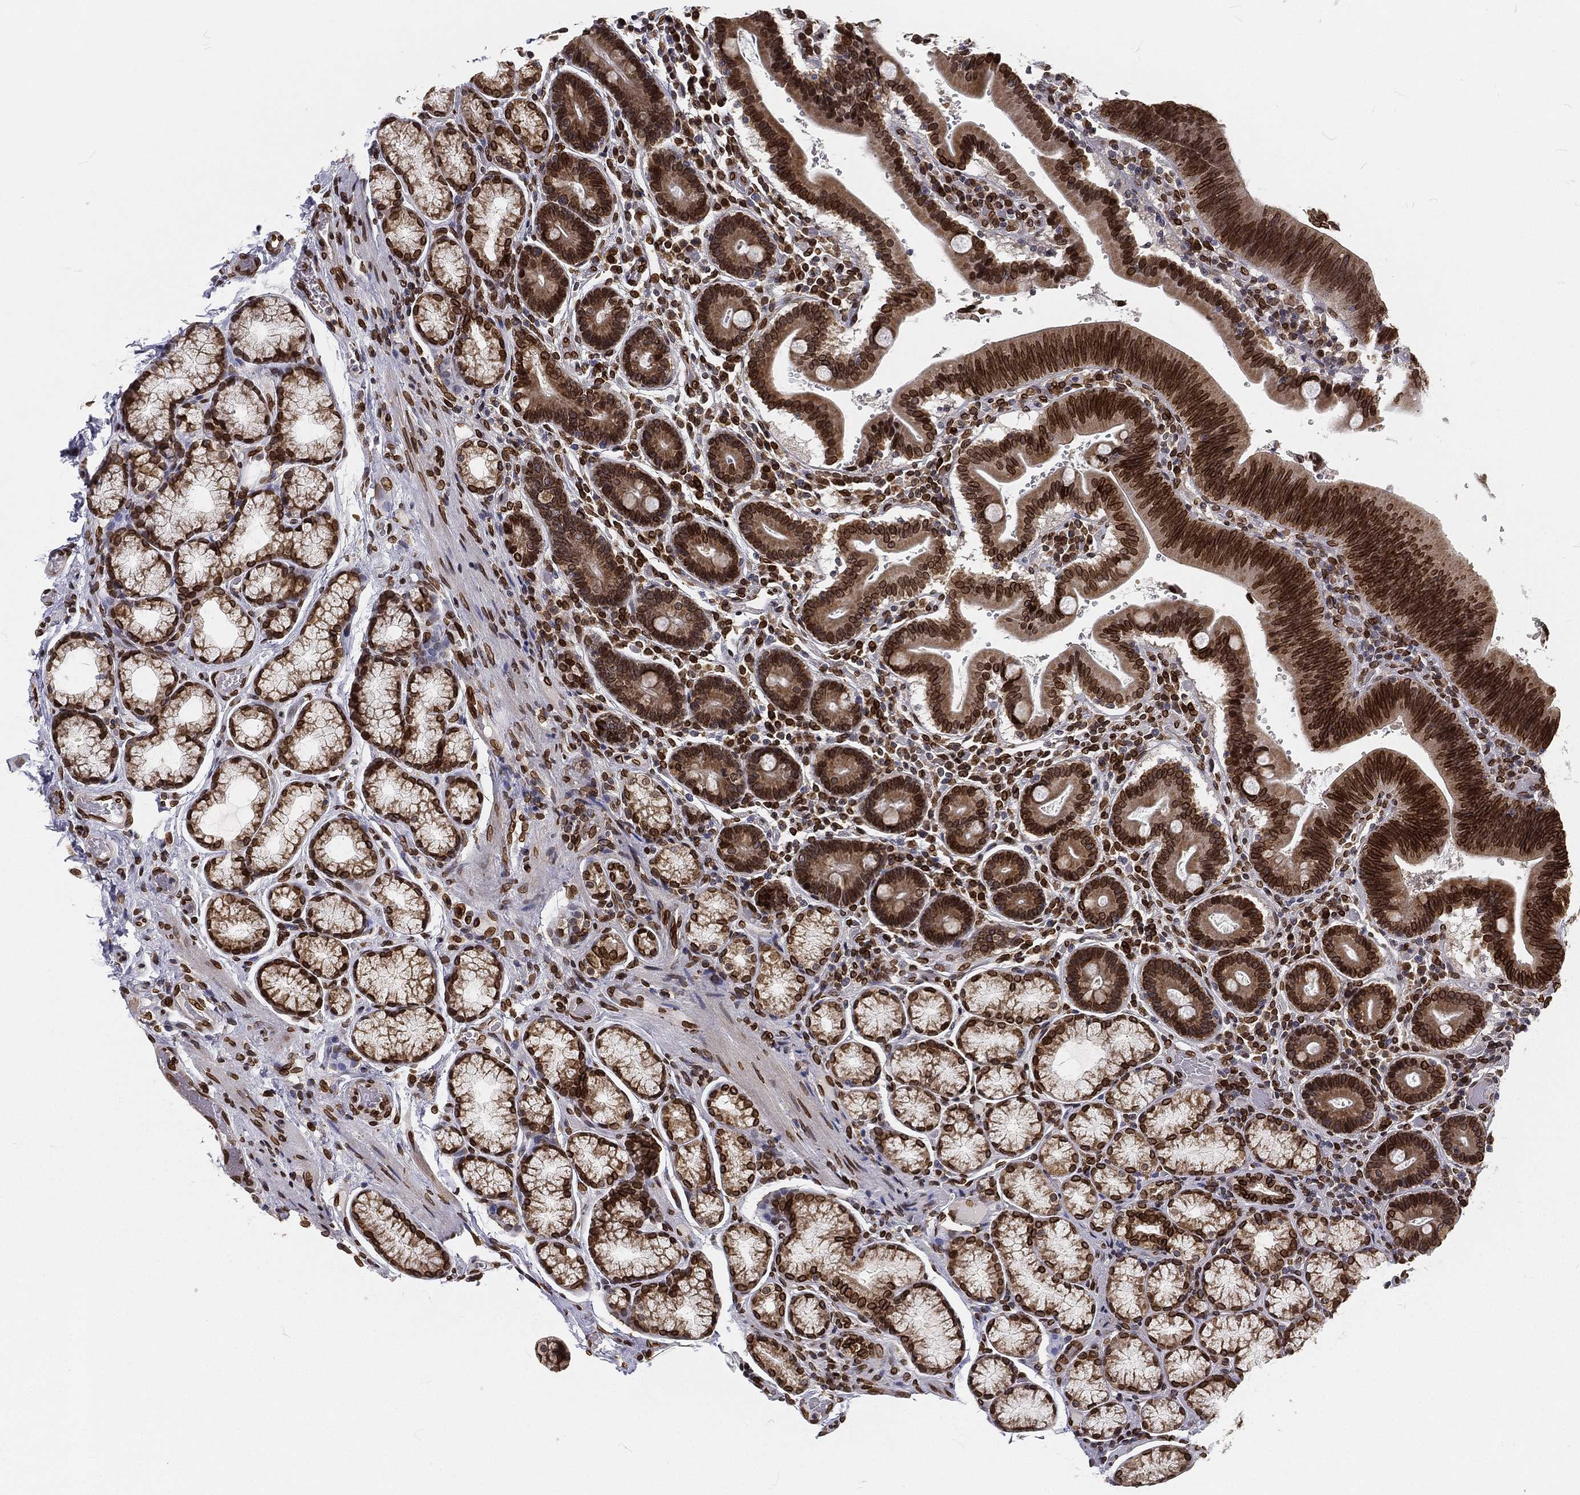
{"staining": {"intensity": "strong", "quantity": ">75%", "location": "cytoplasmic/membranous,nuclear"}, "tissue": "duodenum", "cell_type": "Glandular cells", "image_type": "normal", "snomed": [{"axis": "morphology", "description": "Normal tissue, NOS"}, {"axis": "topography", "description": "Duodenum"}], "caption": "Duodenum stained for a protein (brown) reveals strong cytoplasmic/membranous,nuclear positive positivity in approximately >75% of glandular cells.", "gene": "PALB2", "patient": {"sex": "female", "age": 62}}